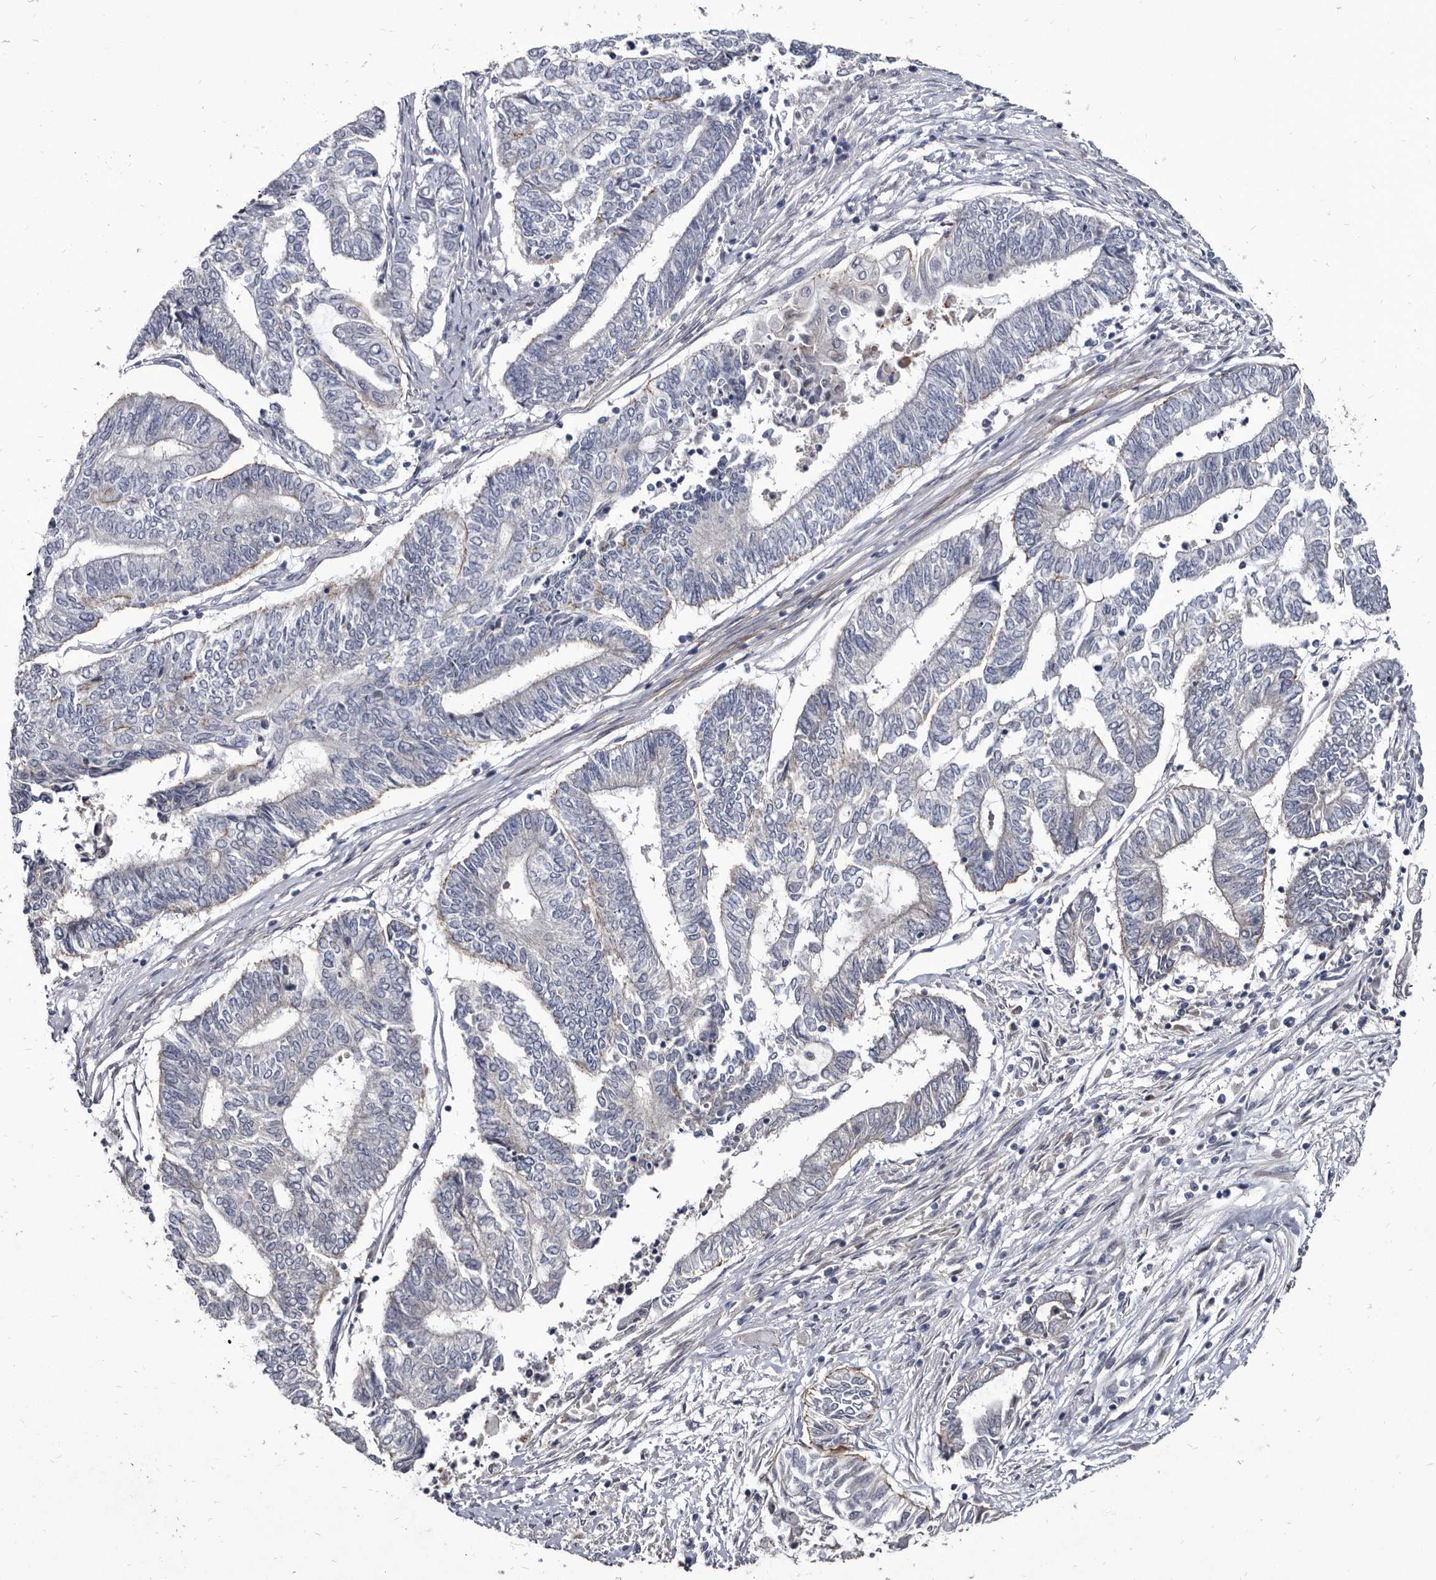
{"staining": {"intensity": "negative", "quantity": "none", "location": "none"}, "tissue": "endometrial cancer", "cell_type": "Tumor cells", "image_type": "cancer", "snomed": [{"axis": "morphology", "description": "Adenocarcinoma, NOS"}, {"axis": "topography", "description": "Uterus"}, {"axis": "topography", "description": "Endometrium"}], "caption": "High power microscopy image of an immunohistochemistry image of endometrial cancer (adenocarcinoma), revealing no significant staining in tumor cells. (Immunohistochemistry (ihc), brightfield microscopy, high magnification).", "gene": "PROM1", "patient": {"sex": "female", "age": 70}}